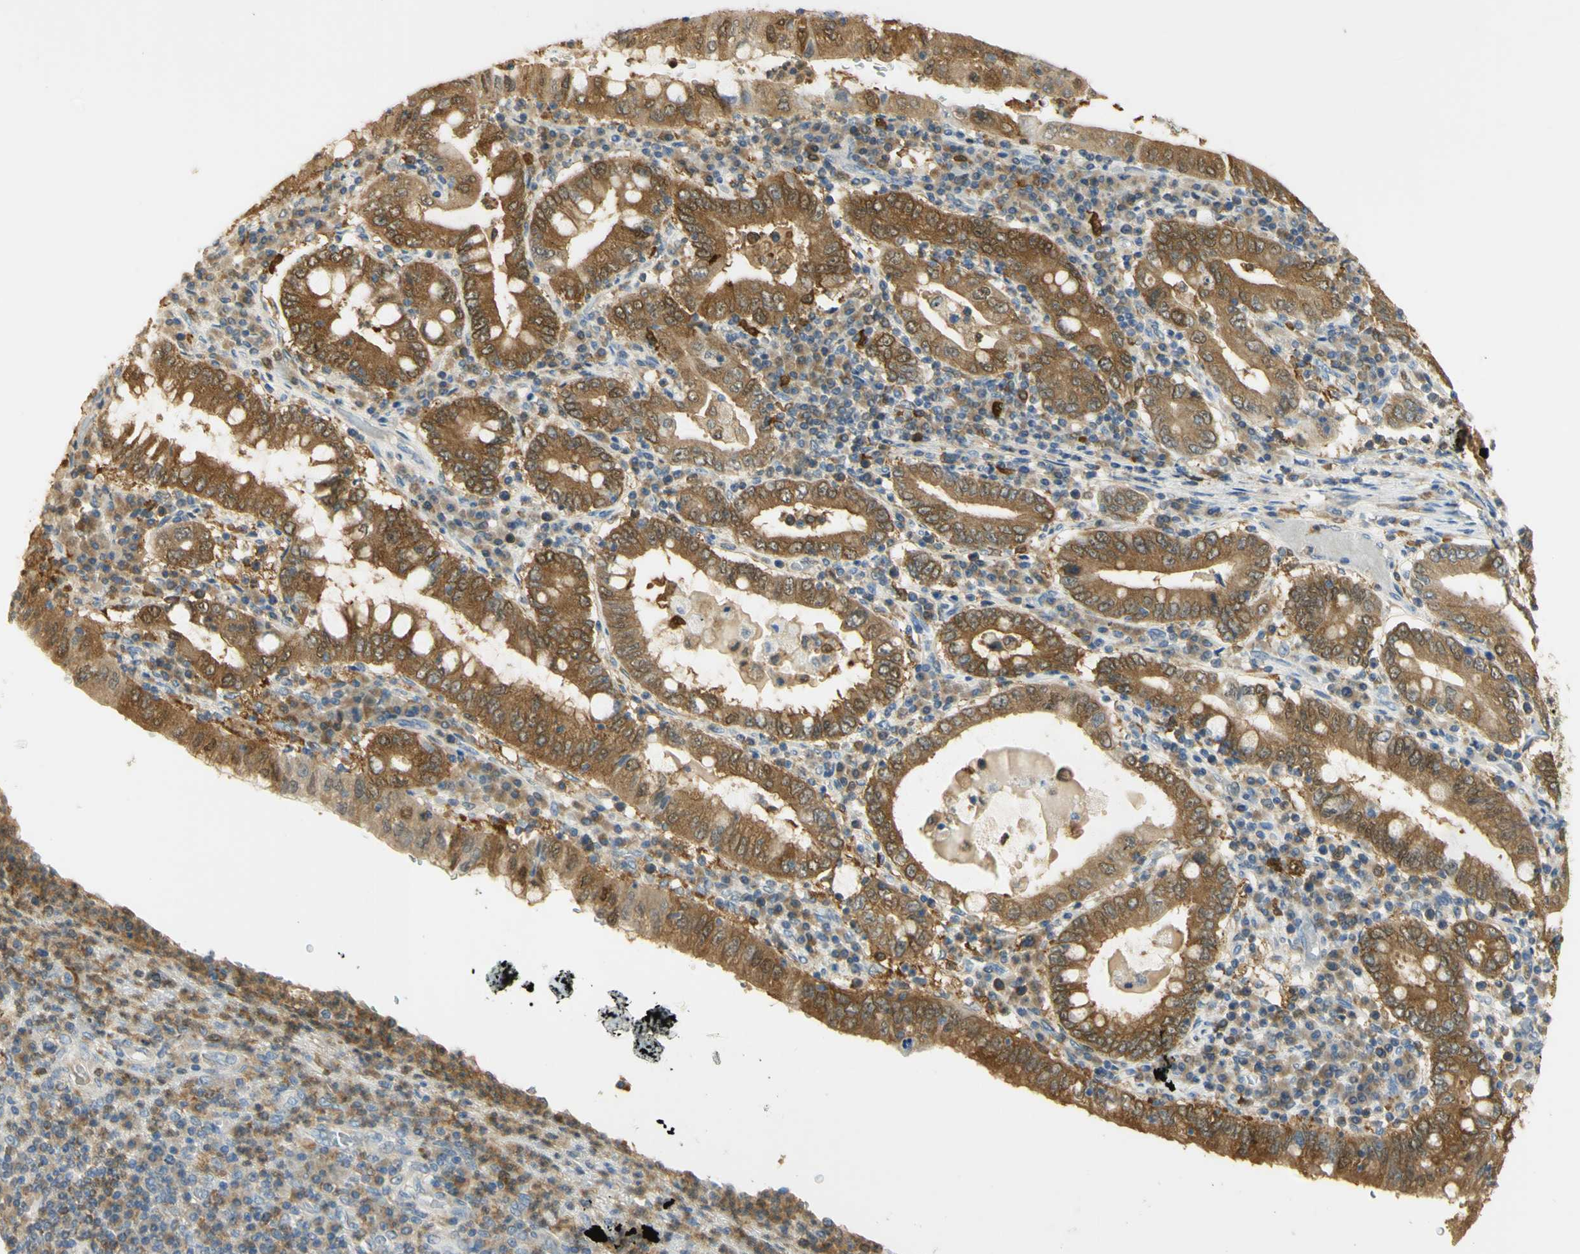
{"staining": {"intensity": "moderate", "quantity": ">75%", "location": "cytoplasmic/membranous,nuclear"}, "tissue": "stomach cancer", "cell_type": "Tumor cells", "image_type": "cancer", "snomed": [{"axis": "morphology", "description": "Normal tissue, NOS"}, {"axis": "morphology", "description": "Adenocarcinoma, NOS"}, {"axis": "topography", "description": "Esophagus"}, {"axis": "topography", "description": "Stomach, upper"}, {"axis": "topography", "description": "Peripheral nerve tissue"}], "caption": "A micrograph showing moderate cytoplasmic/membranous and nuclear expression in approximately >75% of tumor cells in adenocarcinoma (stomach), as visualized by brown immunohistochemical staining.", "gene": "PAK1", "patient": {"sex": "male", "age": 62}}